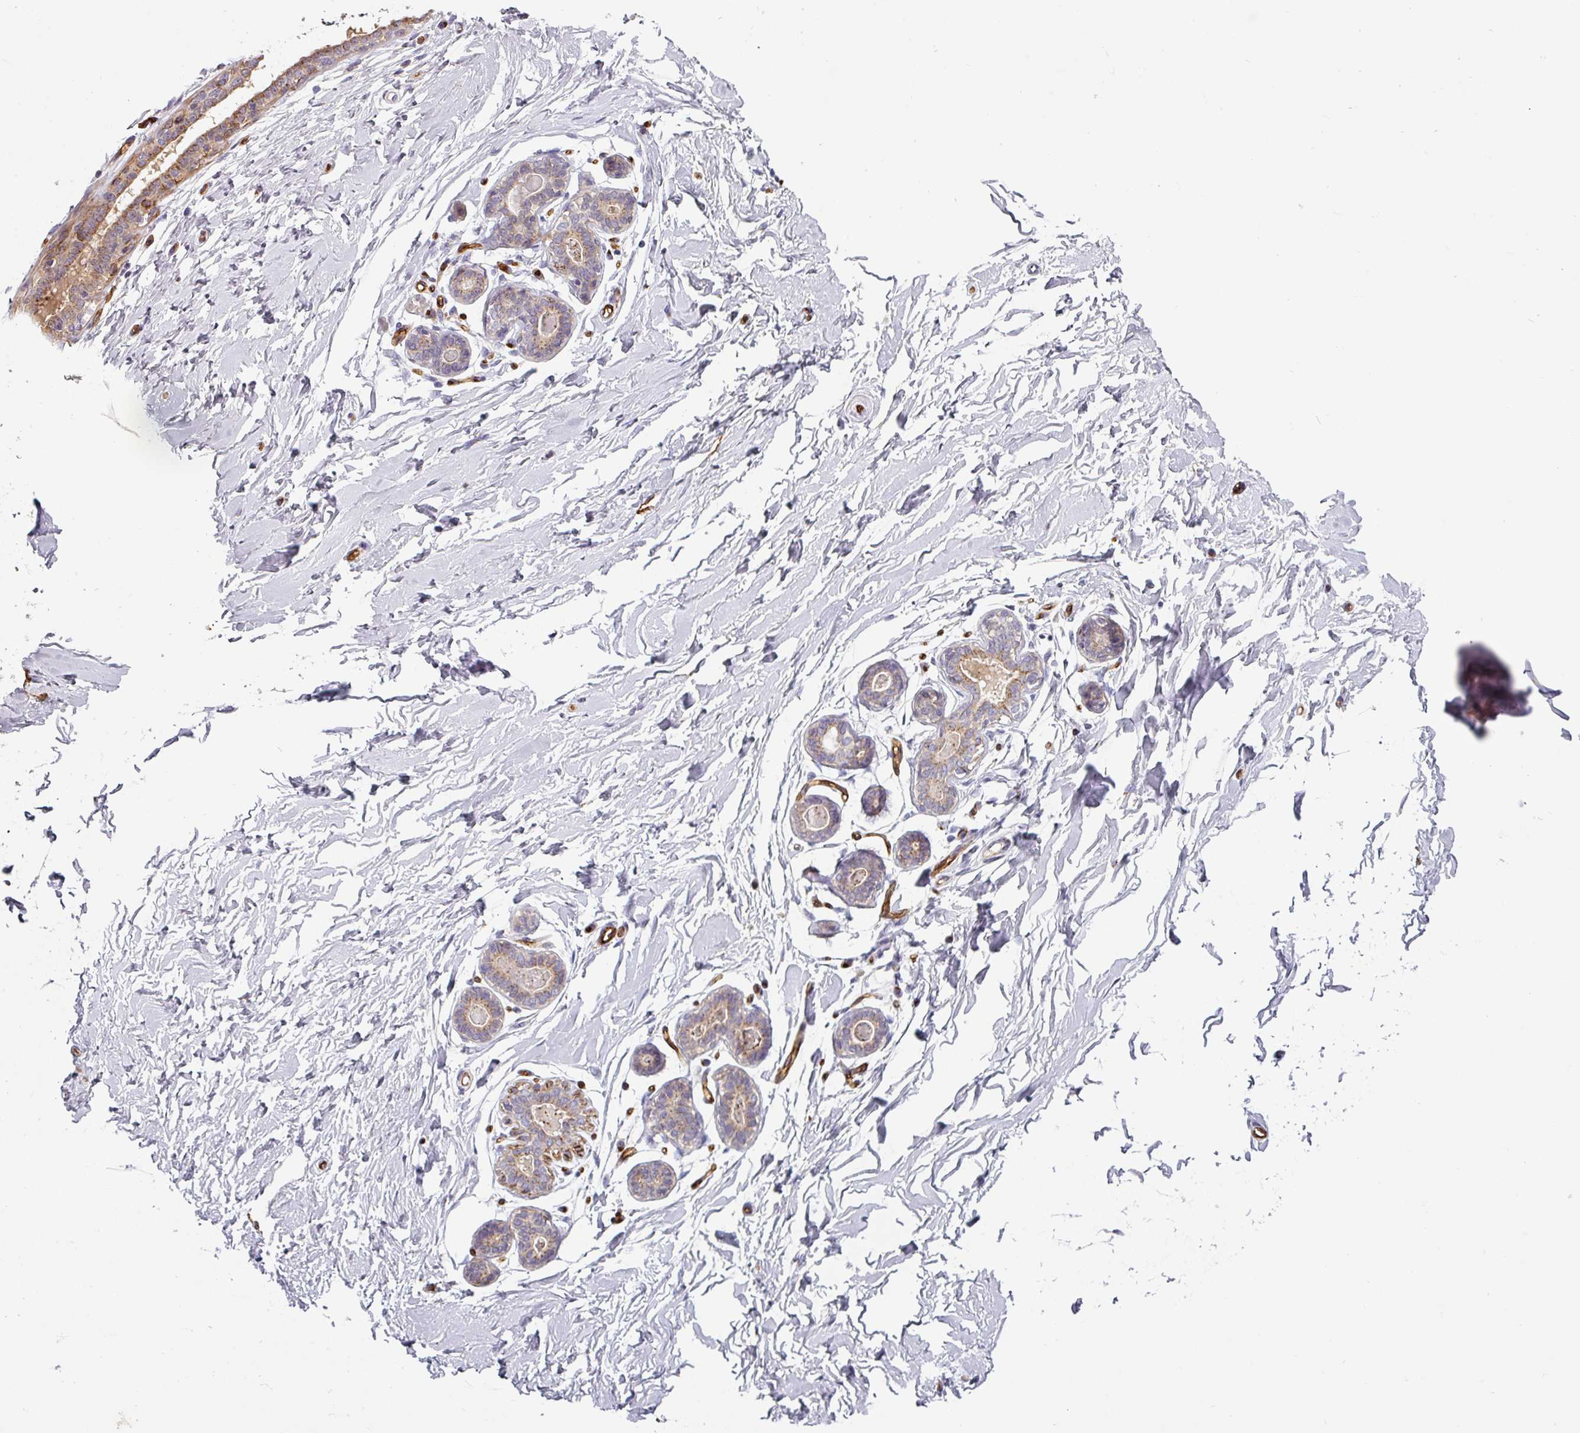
{"staining": {"intensity": "negative", "quantity": "none", "location": "none"}, "tissue": "breast", "cell_type": "Adipocytes", "image_type": "normal", "snomed": [{"axis": "morphology", "description": "Normal tissue, NOS"}, {"axis": "topography", "description": "Breast"}], "caption": "IHC micrograph of normal breast: human breast stained with DAB shows no significant protein staining in adipocytes. The staining was performed using DAB to visualize the protein expression in brown, while the nuclei were stained in blue with hematoxylin (Magnification: 20x).", "gene": "PRODH2", "patient": {"sex": "female", "age": 23}}